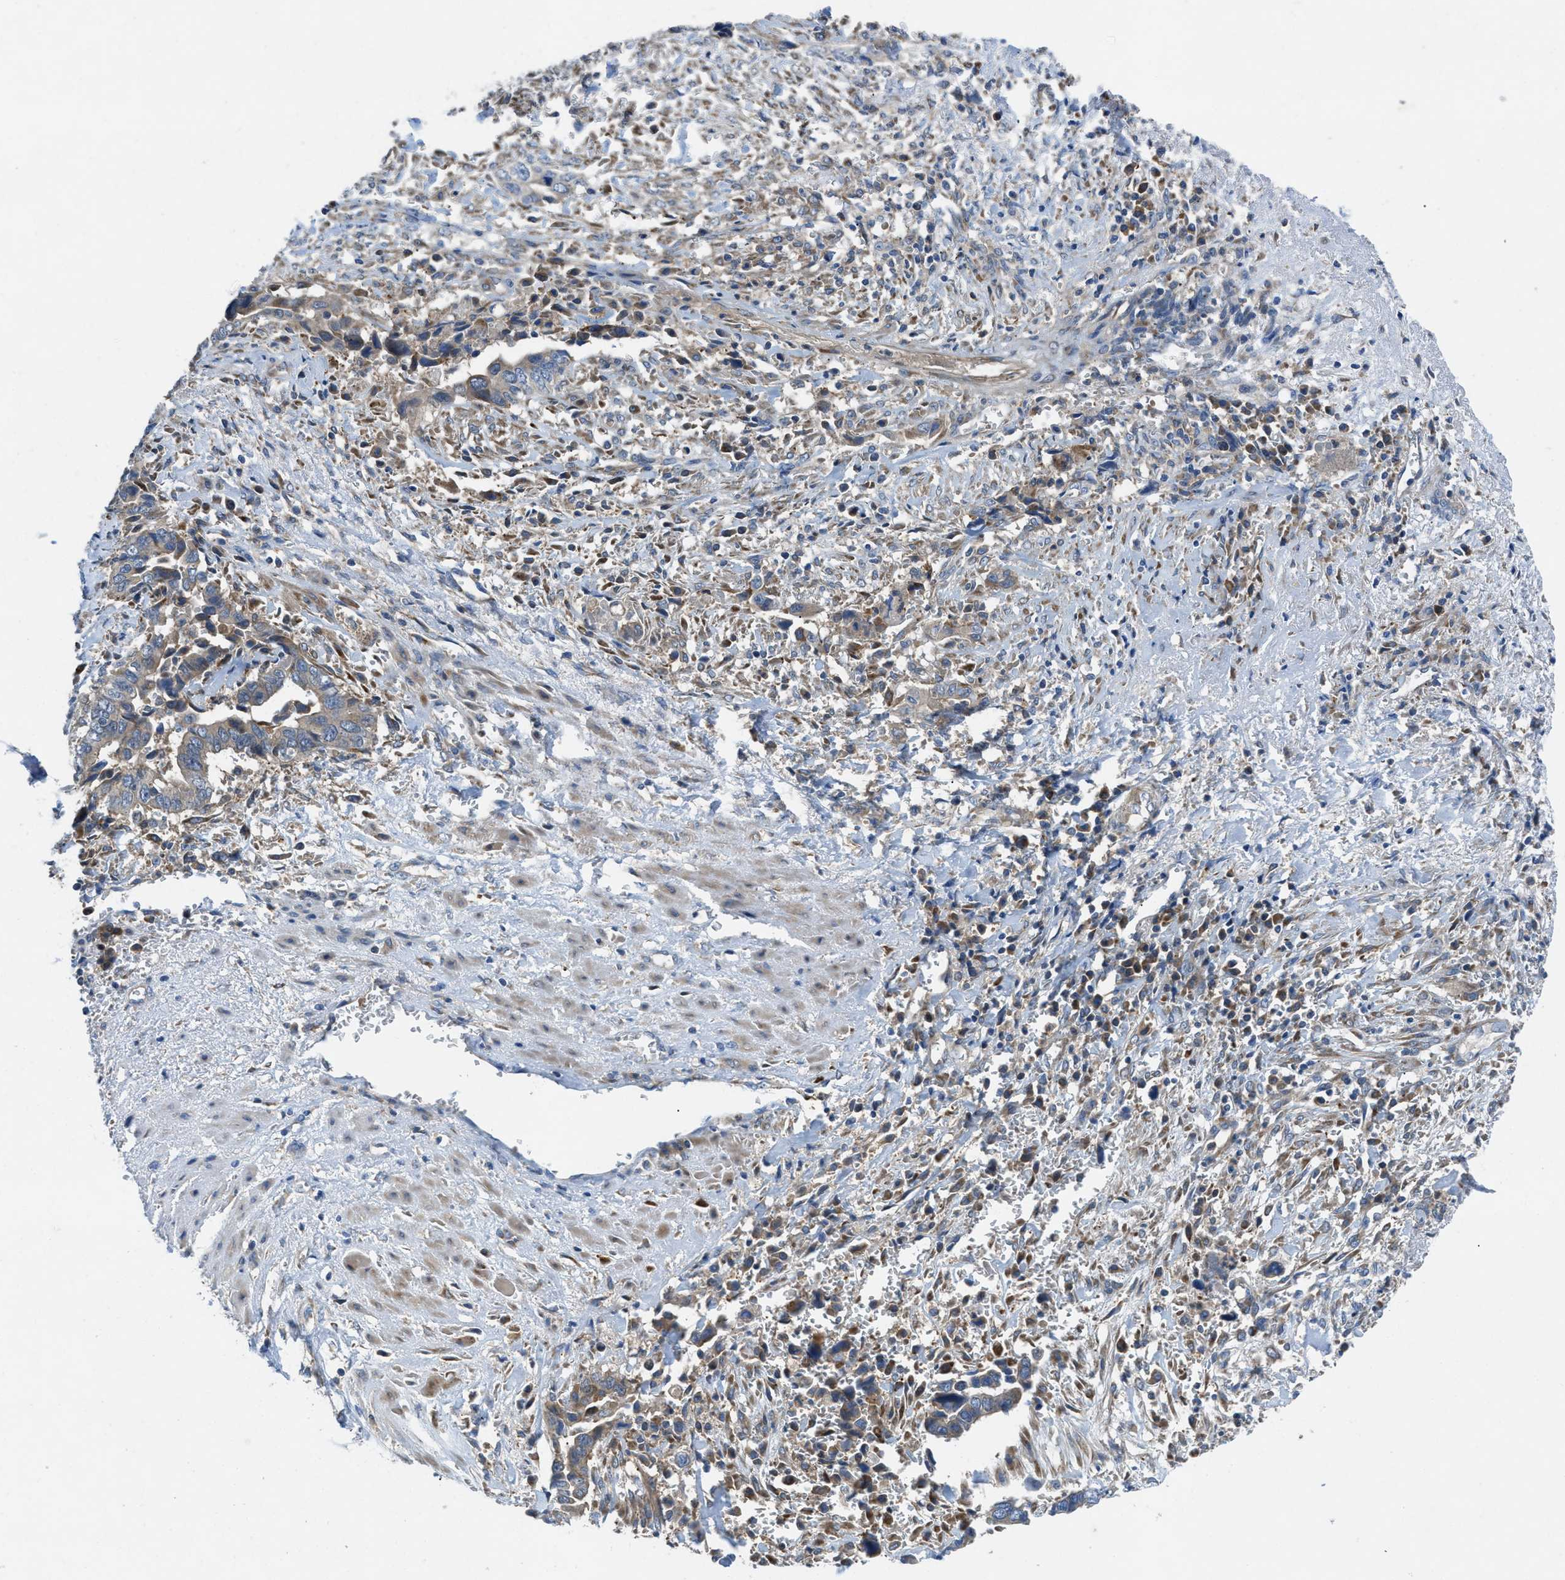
{"staining": {"intensity": "weak", "quantity": ">75%", "location": "cytoplasmic/membranous"}, "tissue": "liver cancer", "cell_type": "Tumor cells", "image_type": "cancer", "snomed": [{"axis": "morphology", "description": "Cholangiocarcinoma"}, {"axis": "topography", "description": "Liver"}], "caption": "Immunohistochemistry staining of liver cholangiocarcinoma, which exhibits low levels of weak cytoplasmic/membranous expression in about >75% of tumor cells indicating weak cytoplasmic/membranous protein positivity. The staining was performed using DAB (3,3'-diaminobenzidine) (brown) for protein detection and nuclei were counterstained in hematoxylin (blue).", "gene": "MAP3K20", "patient": {"sex": "female", "age": 79}}